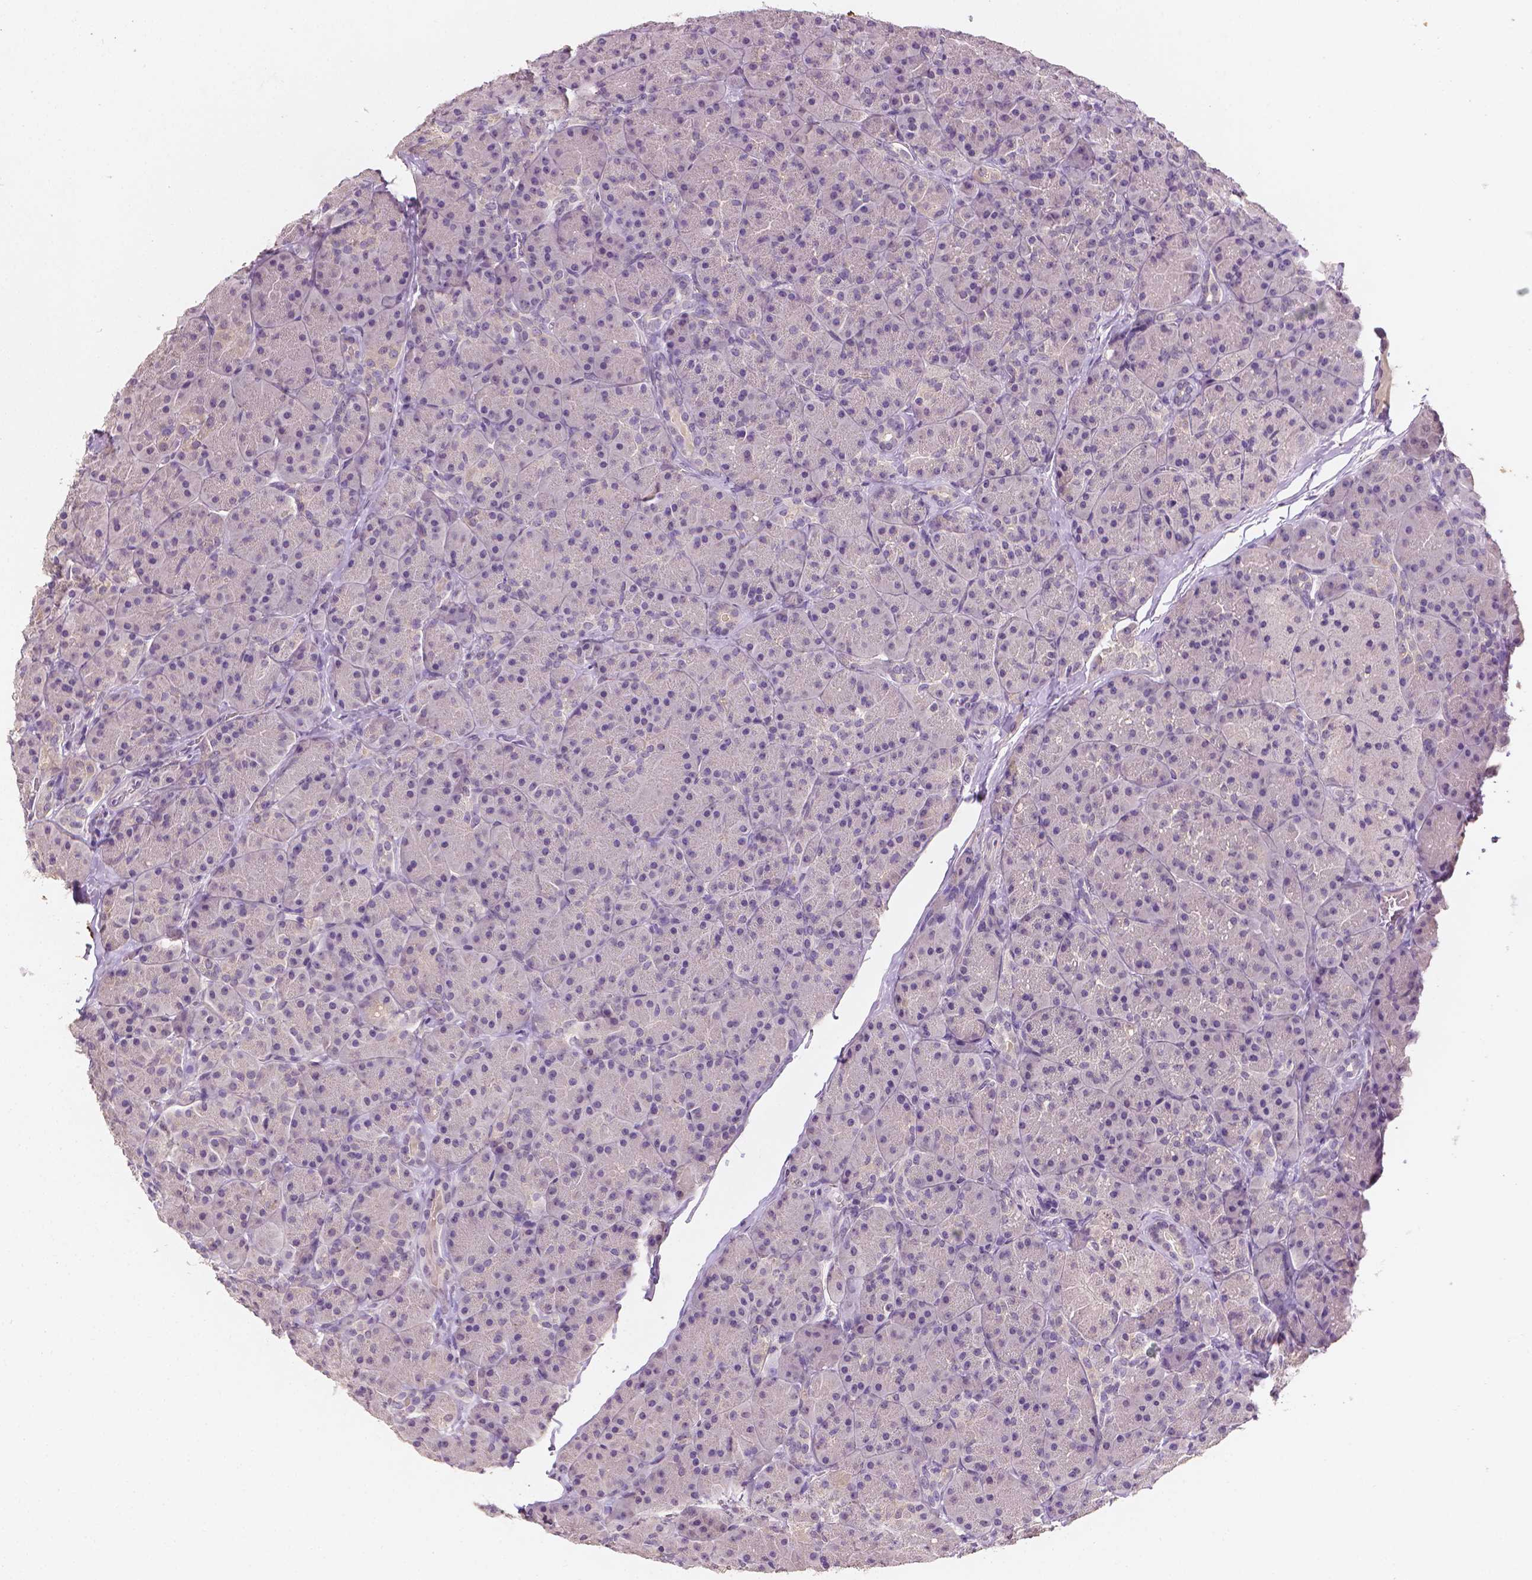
{"staining": {"intensity": "negative", "quantity": "none", "location": "none"}, "tissue": "pancreas", "cell_type": "Exocrine glandular cells", "image_type": "normal", "snomed": [{"axis": "morphology", "description": "Normal tissue, NOS"}, {"axis": "topography", "description": "Pancreas"}], "caption": "Photomicrograph shows no significant protein staining in exocrine glandular cells of unremarkable pancreas. The staining was performed using DAB to visualize the protein expression in brown, while the nuclei were stained in blue with hematoxylin (Magnification: 20x).", "gene": "FASN", "patient": {"sex": "male", "age": 57}}